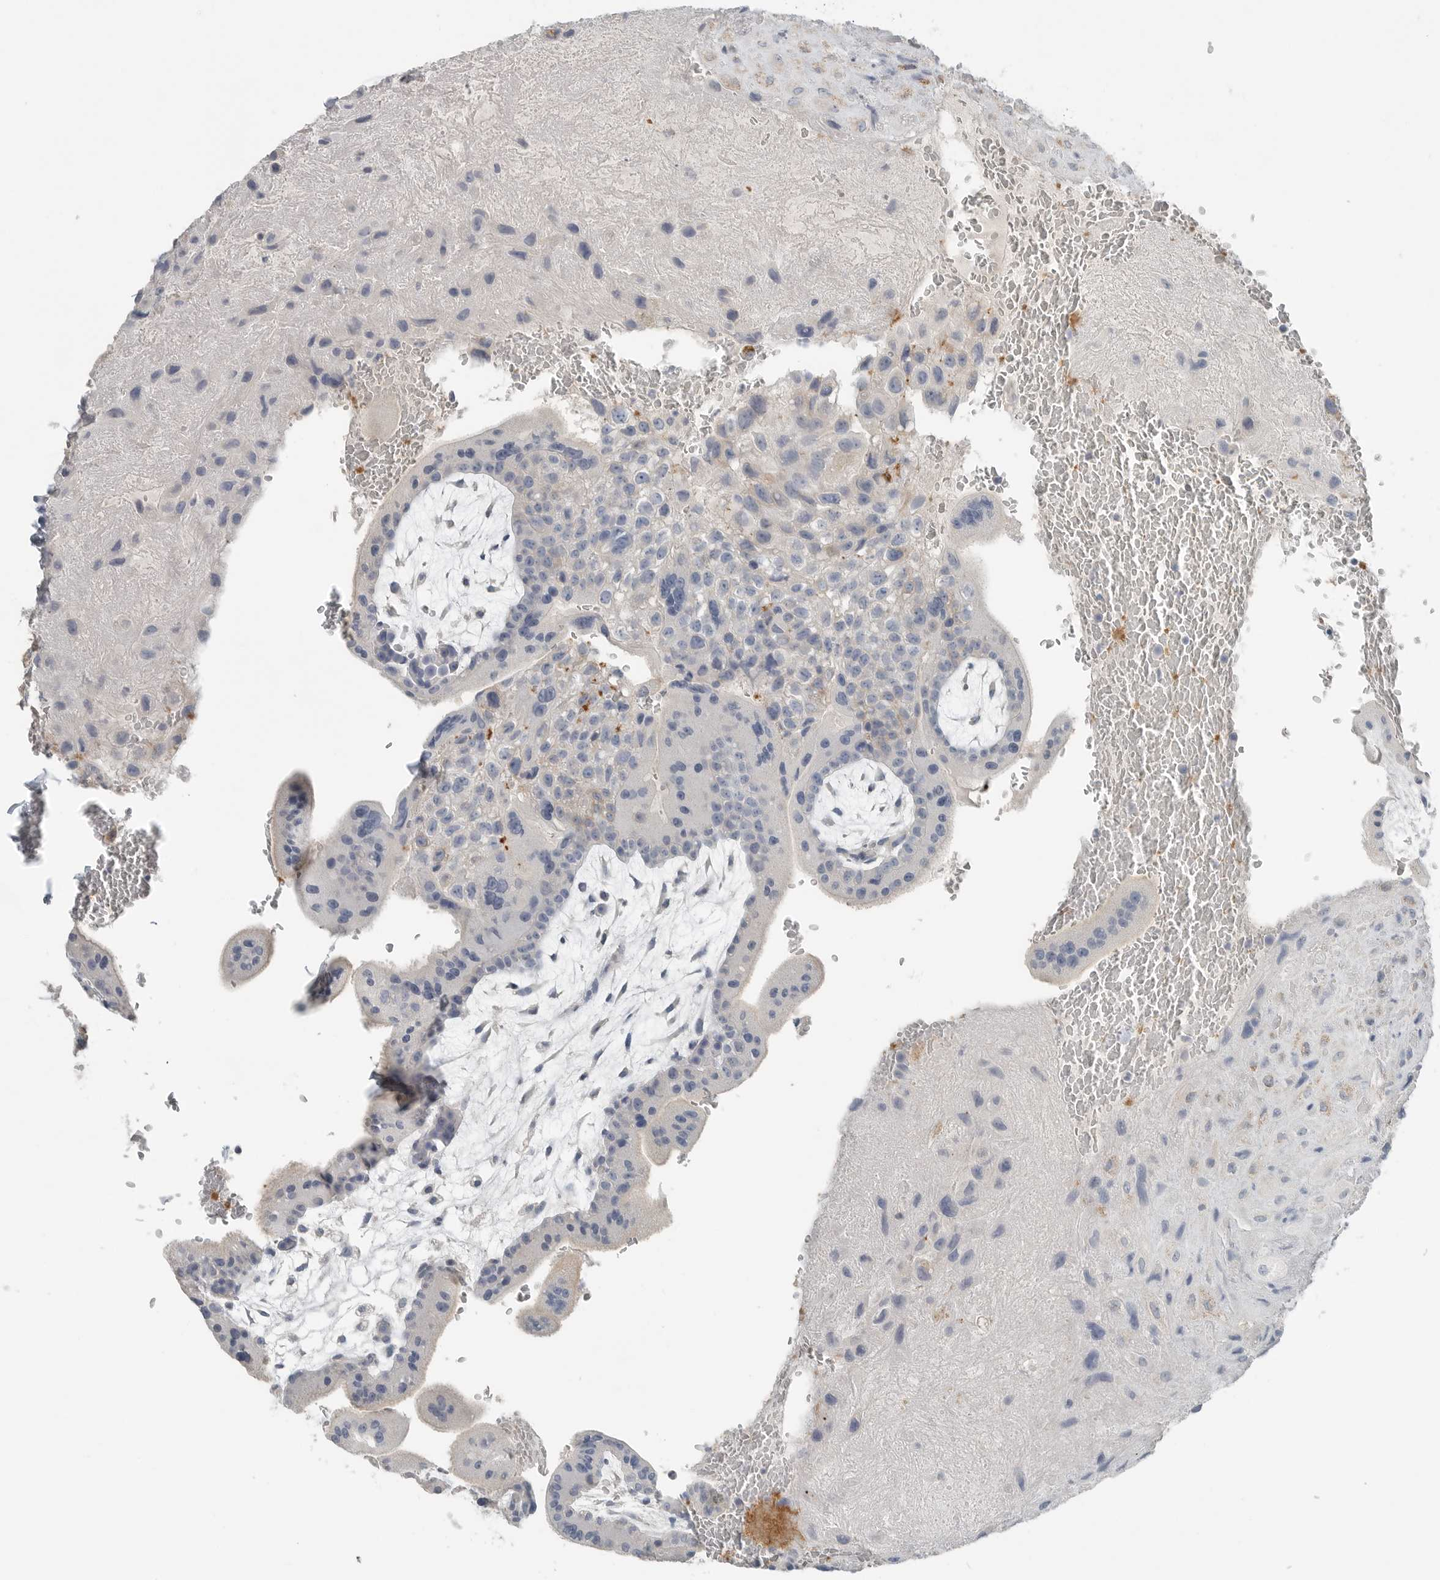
{"staining": {"intensity": "negative", "quantity": "none", "location": "none"}, "tissue": "placenta", "cell_type": "Decidual cells", "image_type": "normal", "snomed": [{"axis": "morphology", "description": "Normal tissue, NOS"}, {"axis": "topography", "description": "Placenta"}], "caption": "Decidual cells are negative for protein expression in normal human placenta. (DAB immunohistochemistry visualized using brightfield microscopy, high magnification).", "gene": "SERPINB7", "patient": {"sex": "female", "age": 35}}